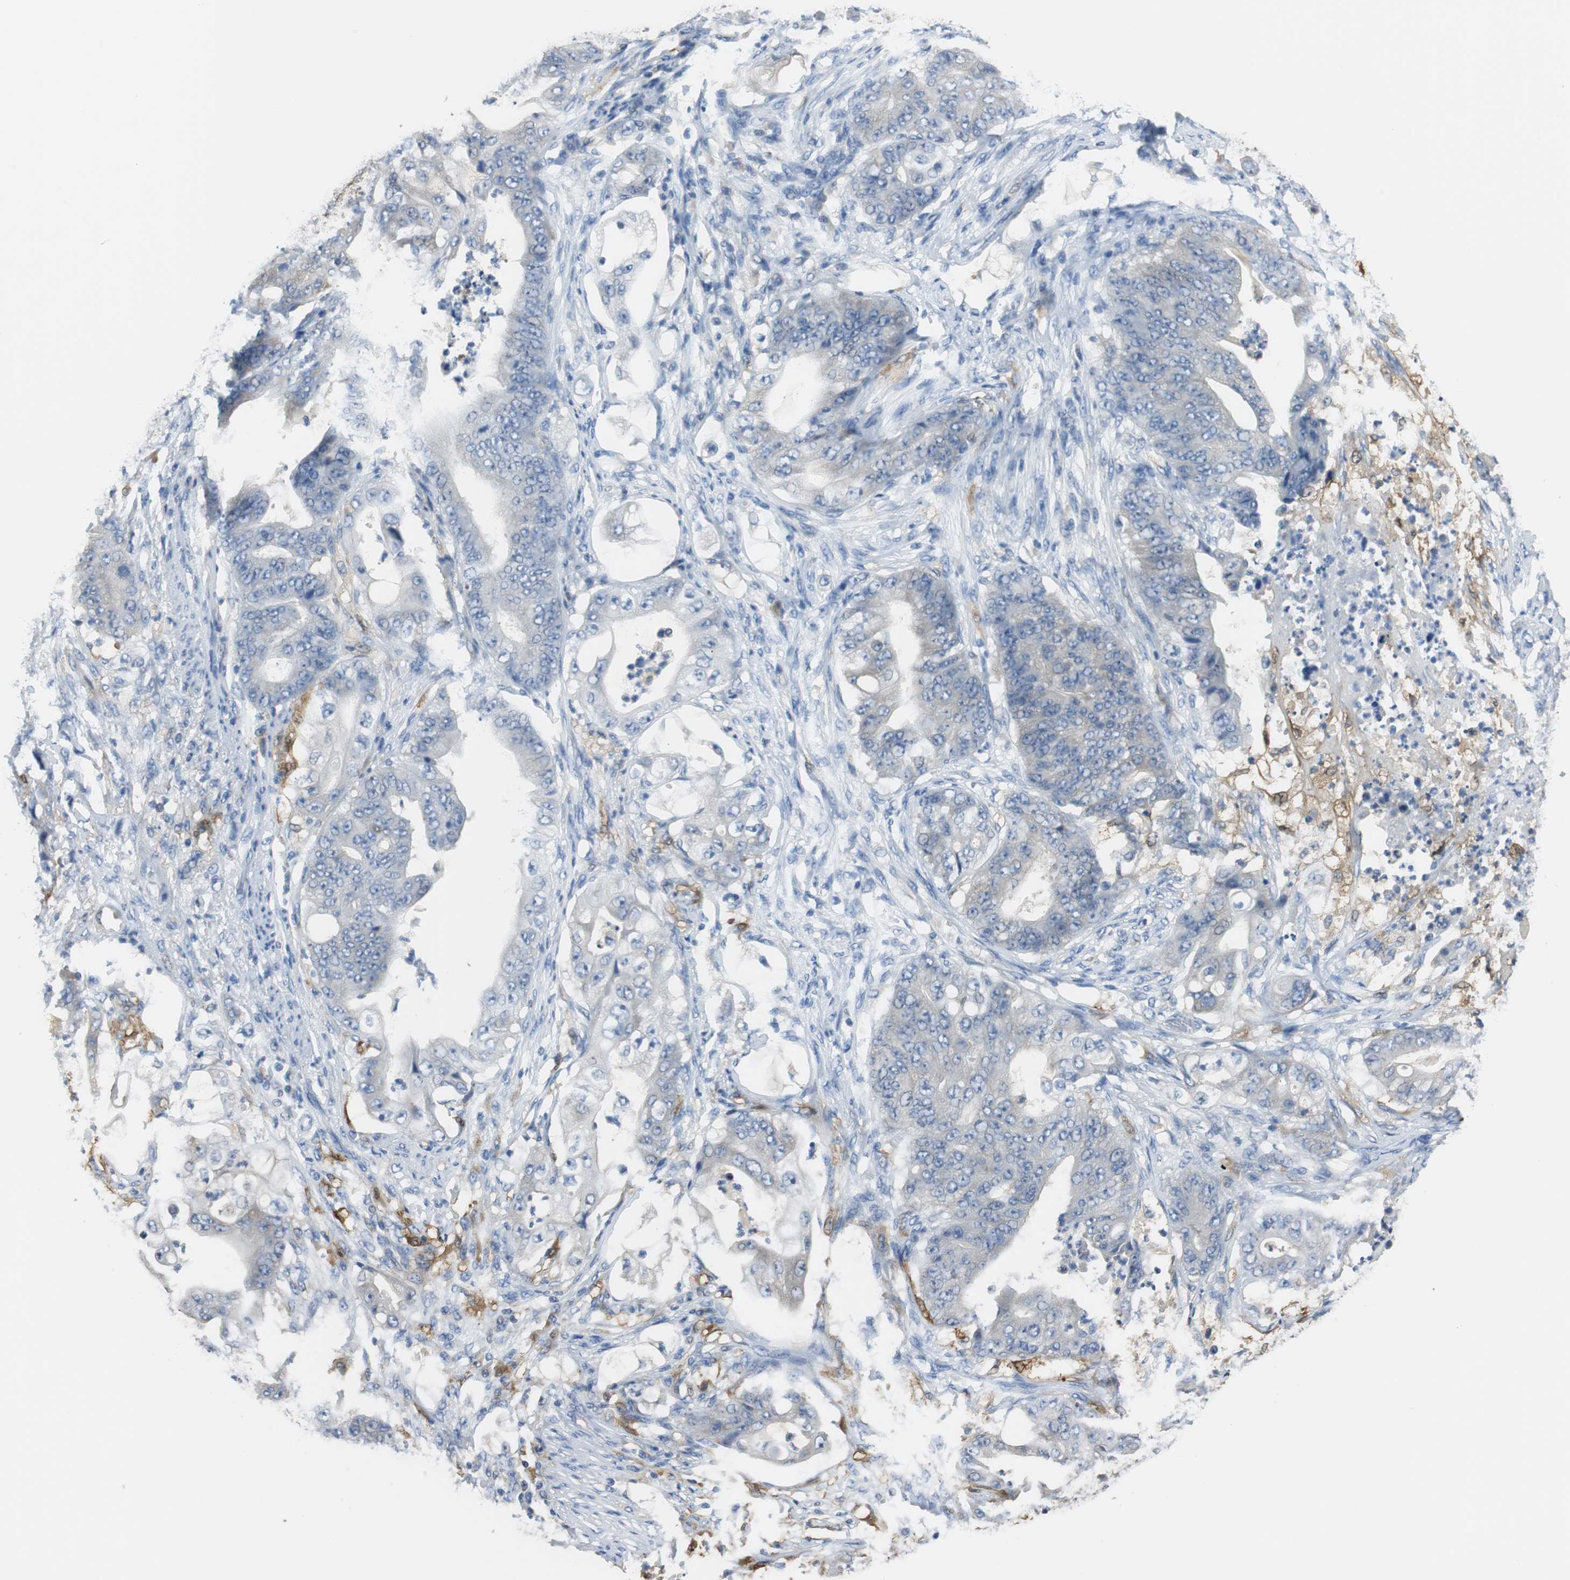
{"staining": {"intensity": "weak", "quantity": "25%-75%", "location": "cytoplasmic/membranous"}, "tissue": "stomach cancer", "cell_type": "Tumor cells", "image_type": "cancer", "snomed": [{"axis": "morphology", "description": "Adenocarcinoma, NOS"}, {"axis": "topography", "description": "Stomach"}], "caption": "Protein staining demonstrates weak cytoplasmic/membranous staining in approximately 25%-75% of tumor cells in stomach cancer.", "gene": "FBP1", "patient": {"sex": "female", "age": 73}}